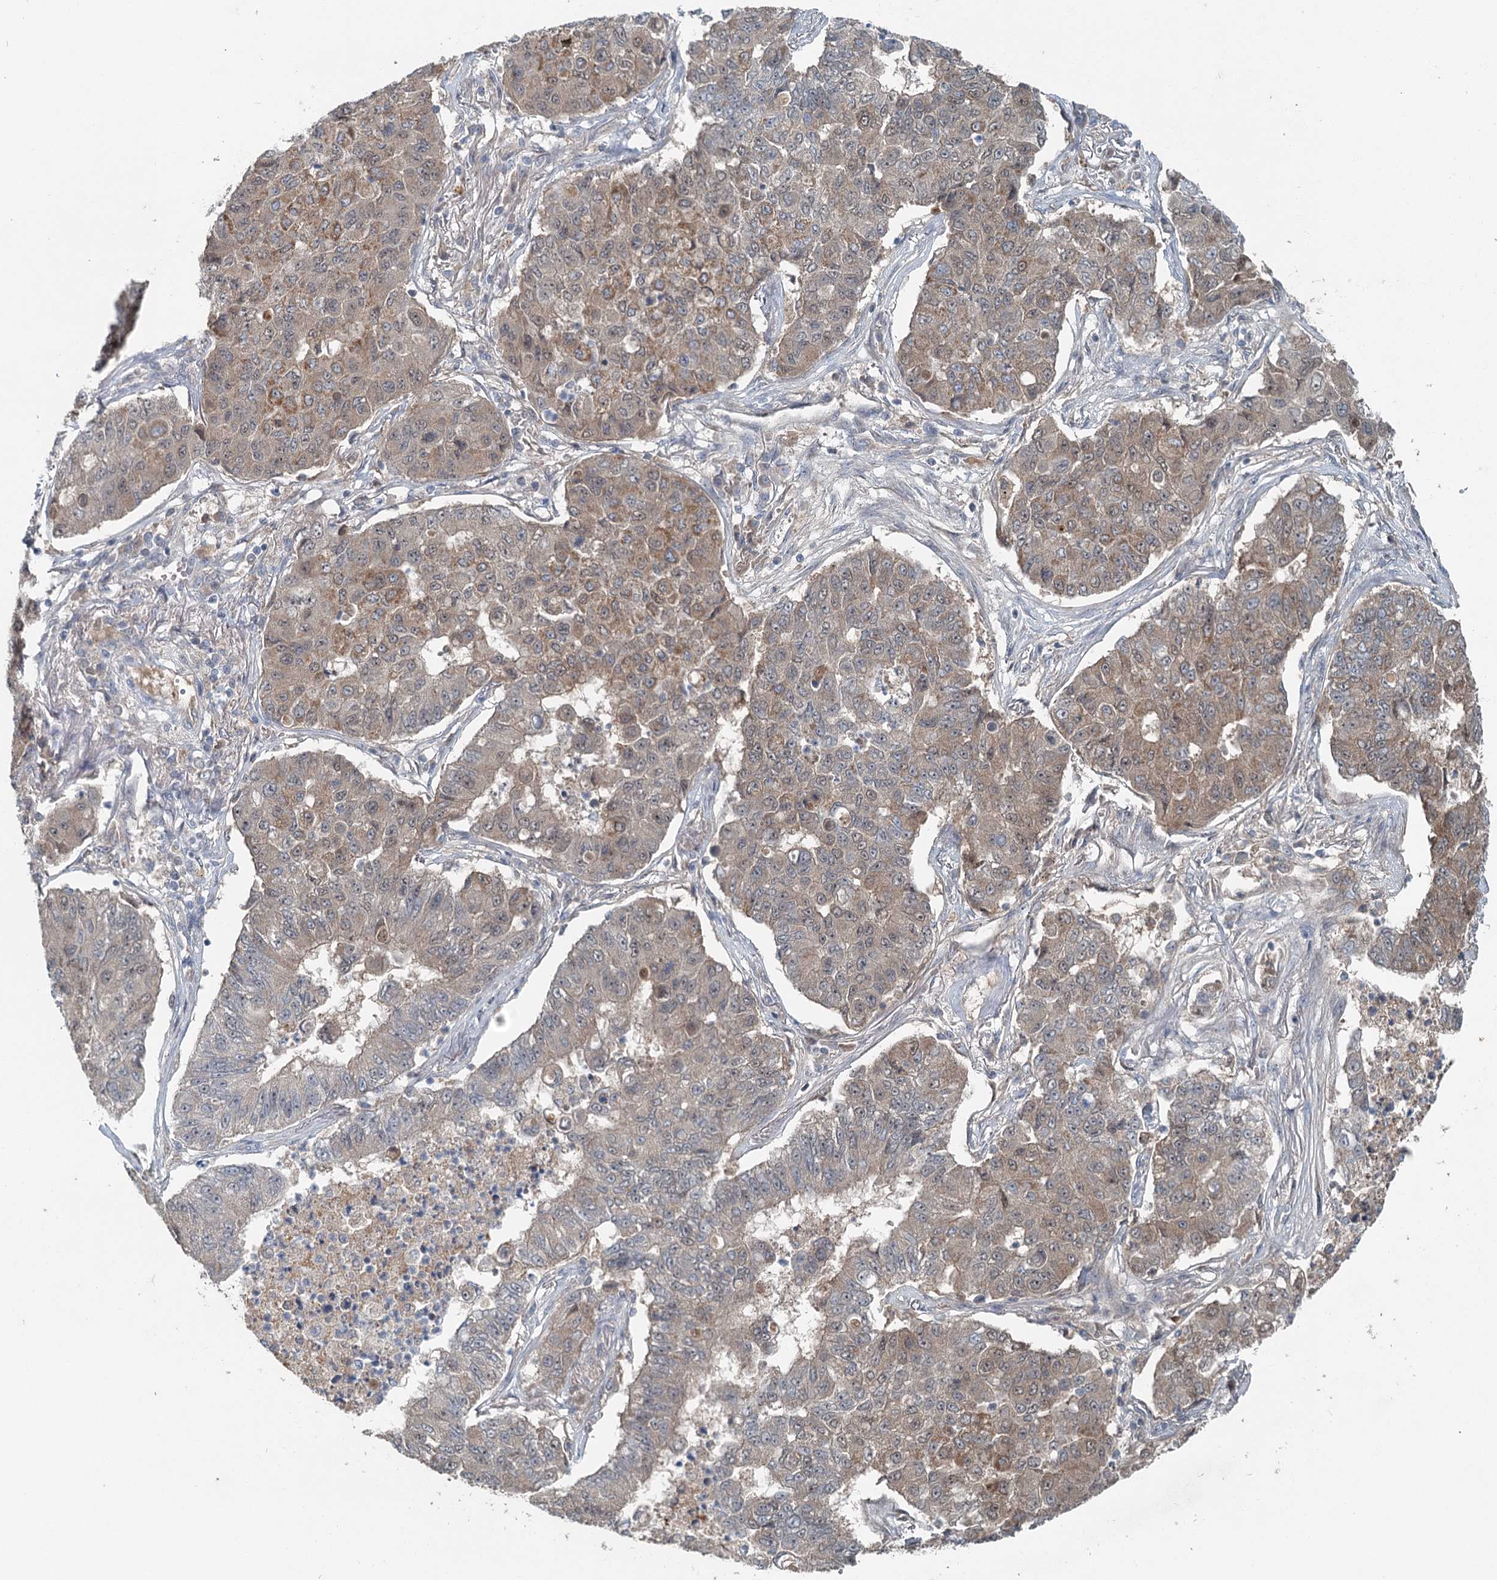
{"staining": {"intensity": "moderate", "quantity": "<25%", "location": "cytoplasmic/membranous"}, "tissue": "lung cancer", "cell_type": "Tumor cells", "image_type": "cancer", "snomed": [{"axis": "morphology", "description": "Squamous cell carcinoma, NOS"}, {"axis": "topography", "description": "Lung"}], "caption": "Lung cancer (squamous cell carcinoma) stained for a protein shows moderate cytoplasmic/membranous positivity in tumor cells.", "gene": "CHCHD5", "patient": {"sex": "male", "age": 74}}